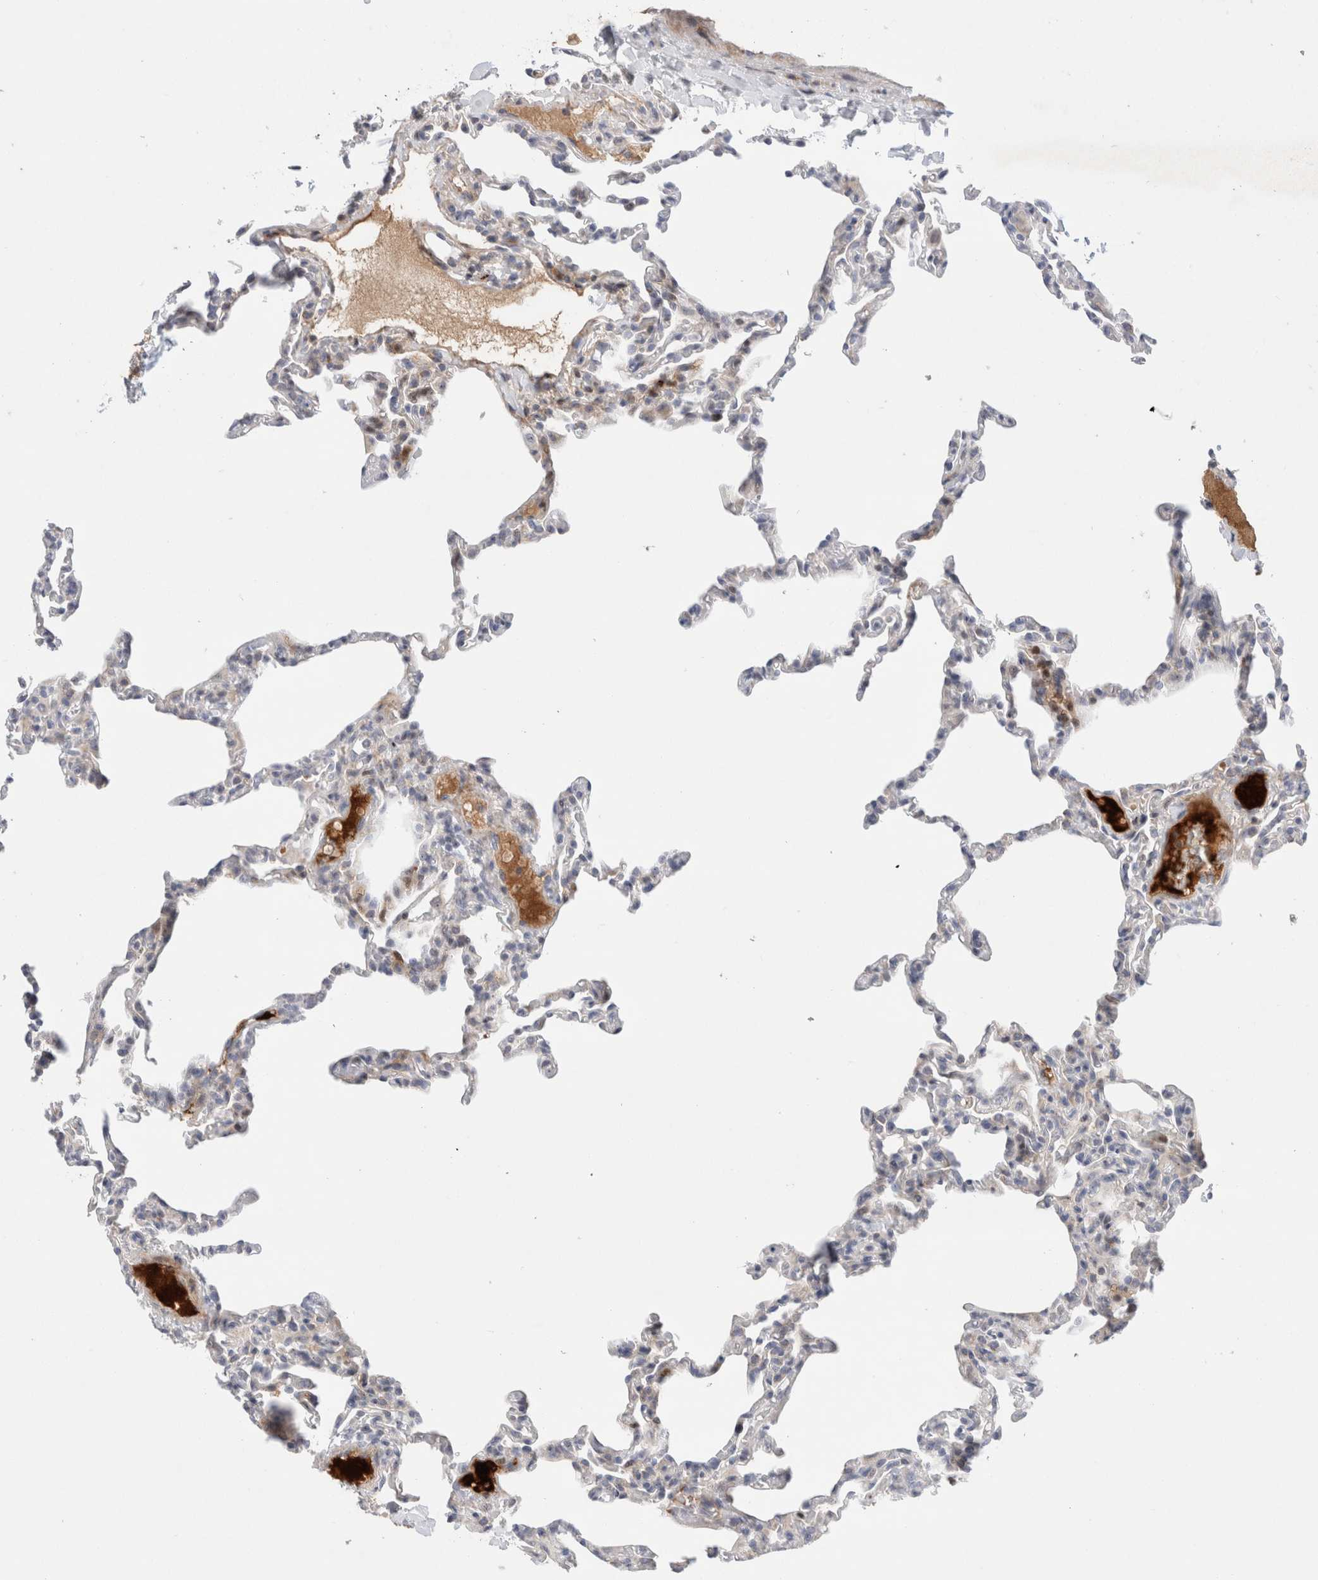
{"staining": {"intensity": "weak", "quantity": "25%-75%", "location": "cytoplasmic/membranous"}, "tissue": "lung", "cell_type": "Alveolar cells", "image_type": "normal", "snomed": [{"axis": "morphology", "description": "Normal tissue, NOS"}, {"axis": "topography", "description": "Lung"}], "caption": "A photomicrograph of lung stained for a protein reveals weak cytoplasmic/membranous brown staining in alveolar cells.", "gene": "ECHDC2", "patient": {"sex": "male", "age": 20}}